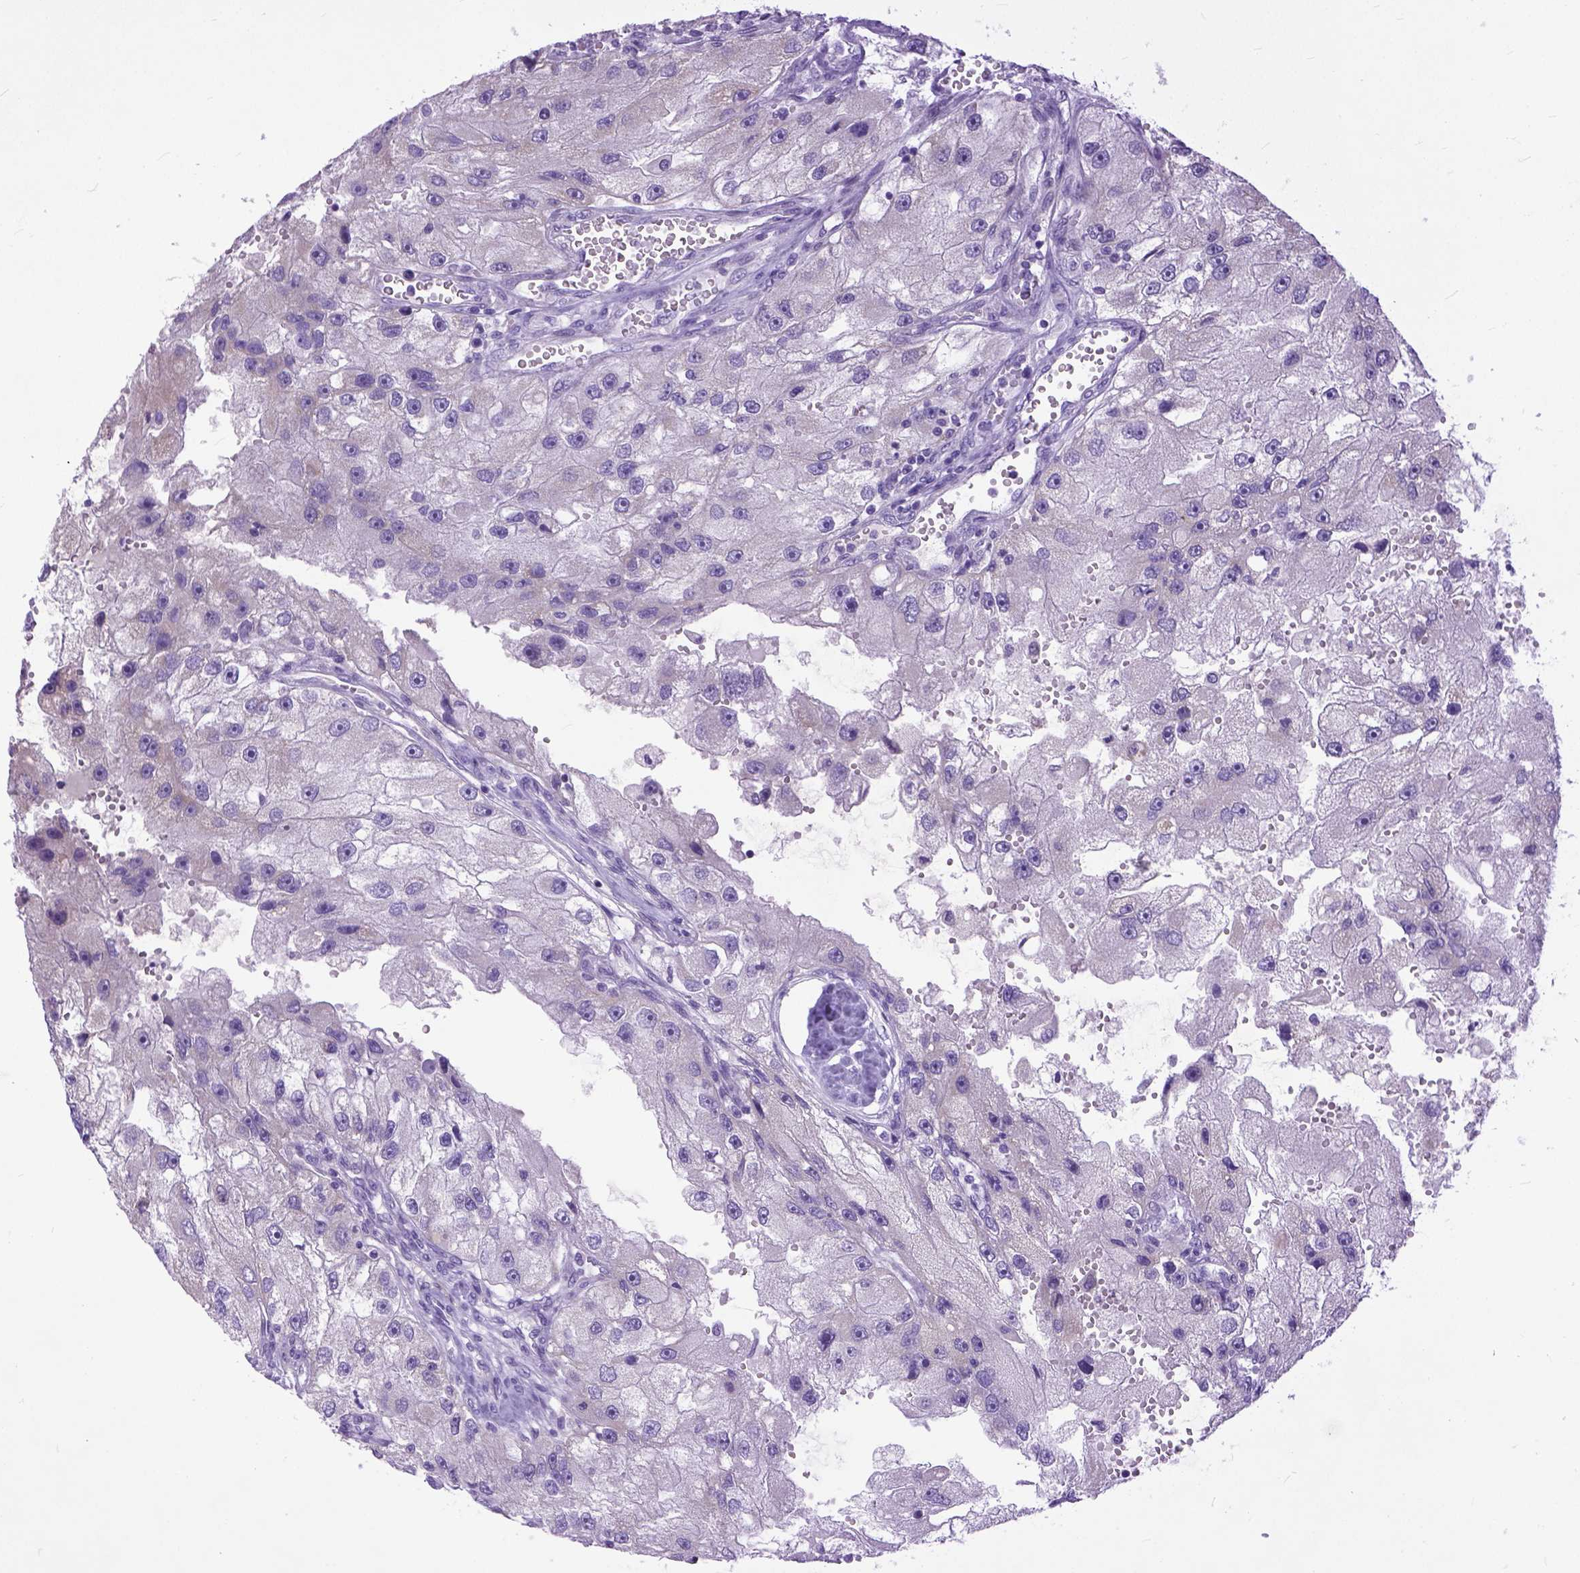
{"staining": {"intensity": "negative", "quantity": "none", "location": "none"}, "tissue": "renal cancer", "cell_type": "Tumor cells", "image_type": "cancer", "snomed": [{"axis": "morphology", "description": "Adenocarcinoma, NOS"}, {"axis": "topography", "description": "Kidney"}], "caption": "Micrograph shows no protein expression in tumor cells of renal cancer tissue.", "gene": "PLK5", "patient": {"sex": "male", "age": 63}}